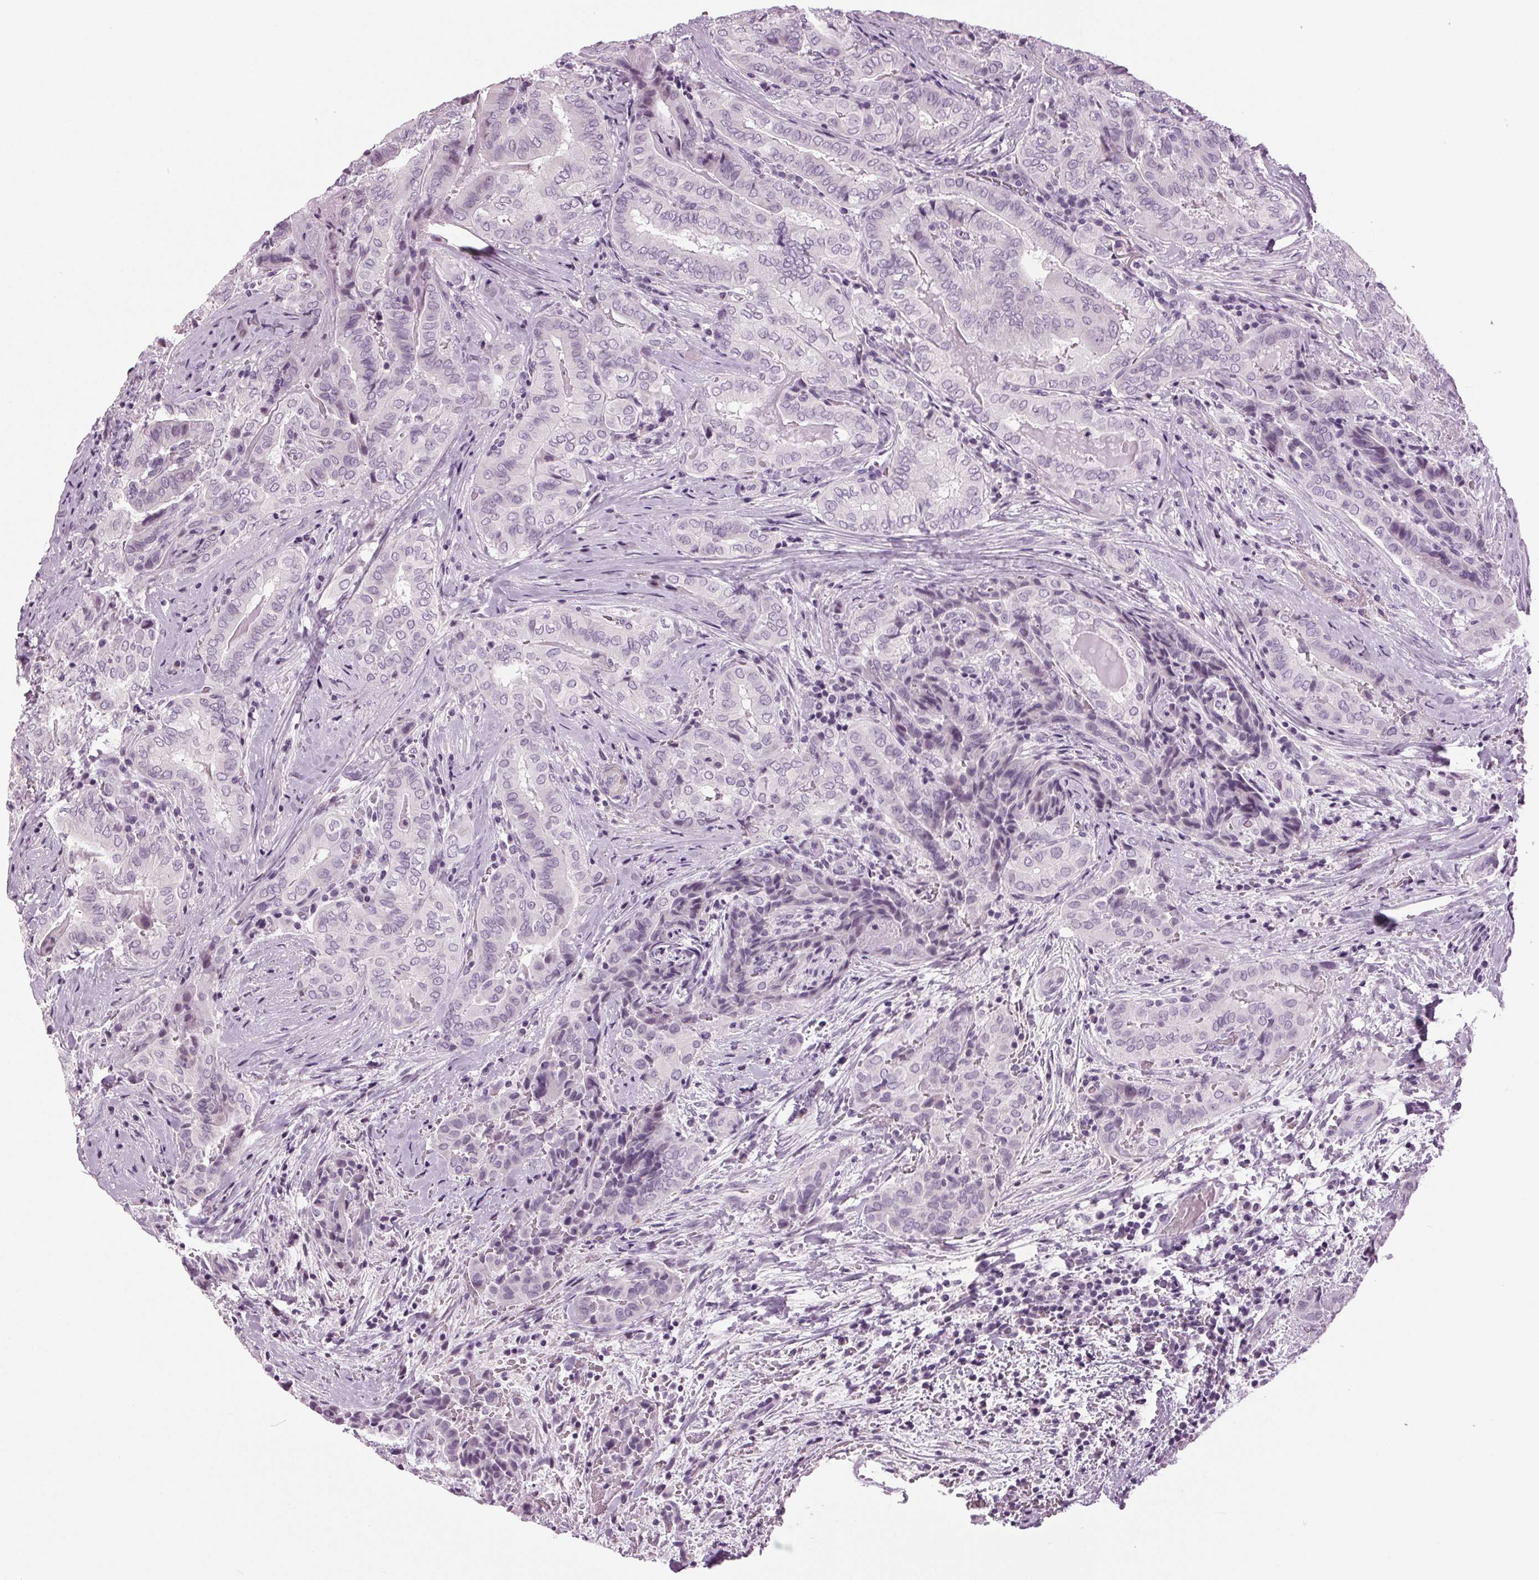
{"staining": {"intensity": "negative", "quantity": "none", "location": "none"}, "tissue": "thyroid cancer", "cell_type": "Tumor cells", "image_type": "cancer", "snomed": [{"axis": "morphology", "description": "Papillary adenocarcinoma, NOS"}, {"axis": "topography", "description": "Thyroid gland"}], "caption": "An IHC histopathology image of thyroid cancer is shown. There is no staining in tumor cells of thyroid cancer.", "gene": "DNAH12", "patient": {"sex": "female", "age": 61}}